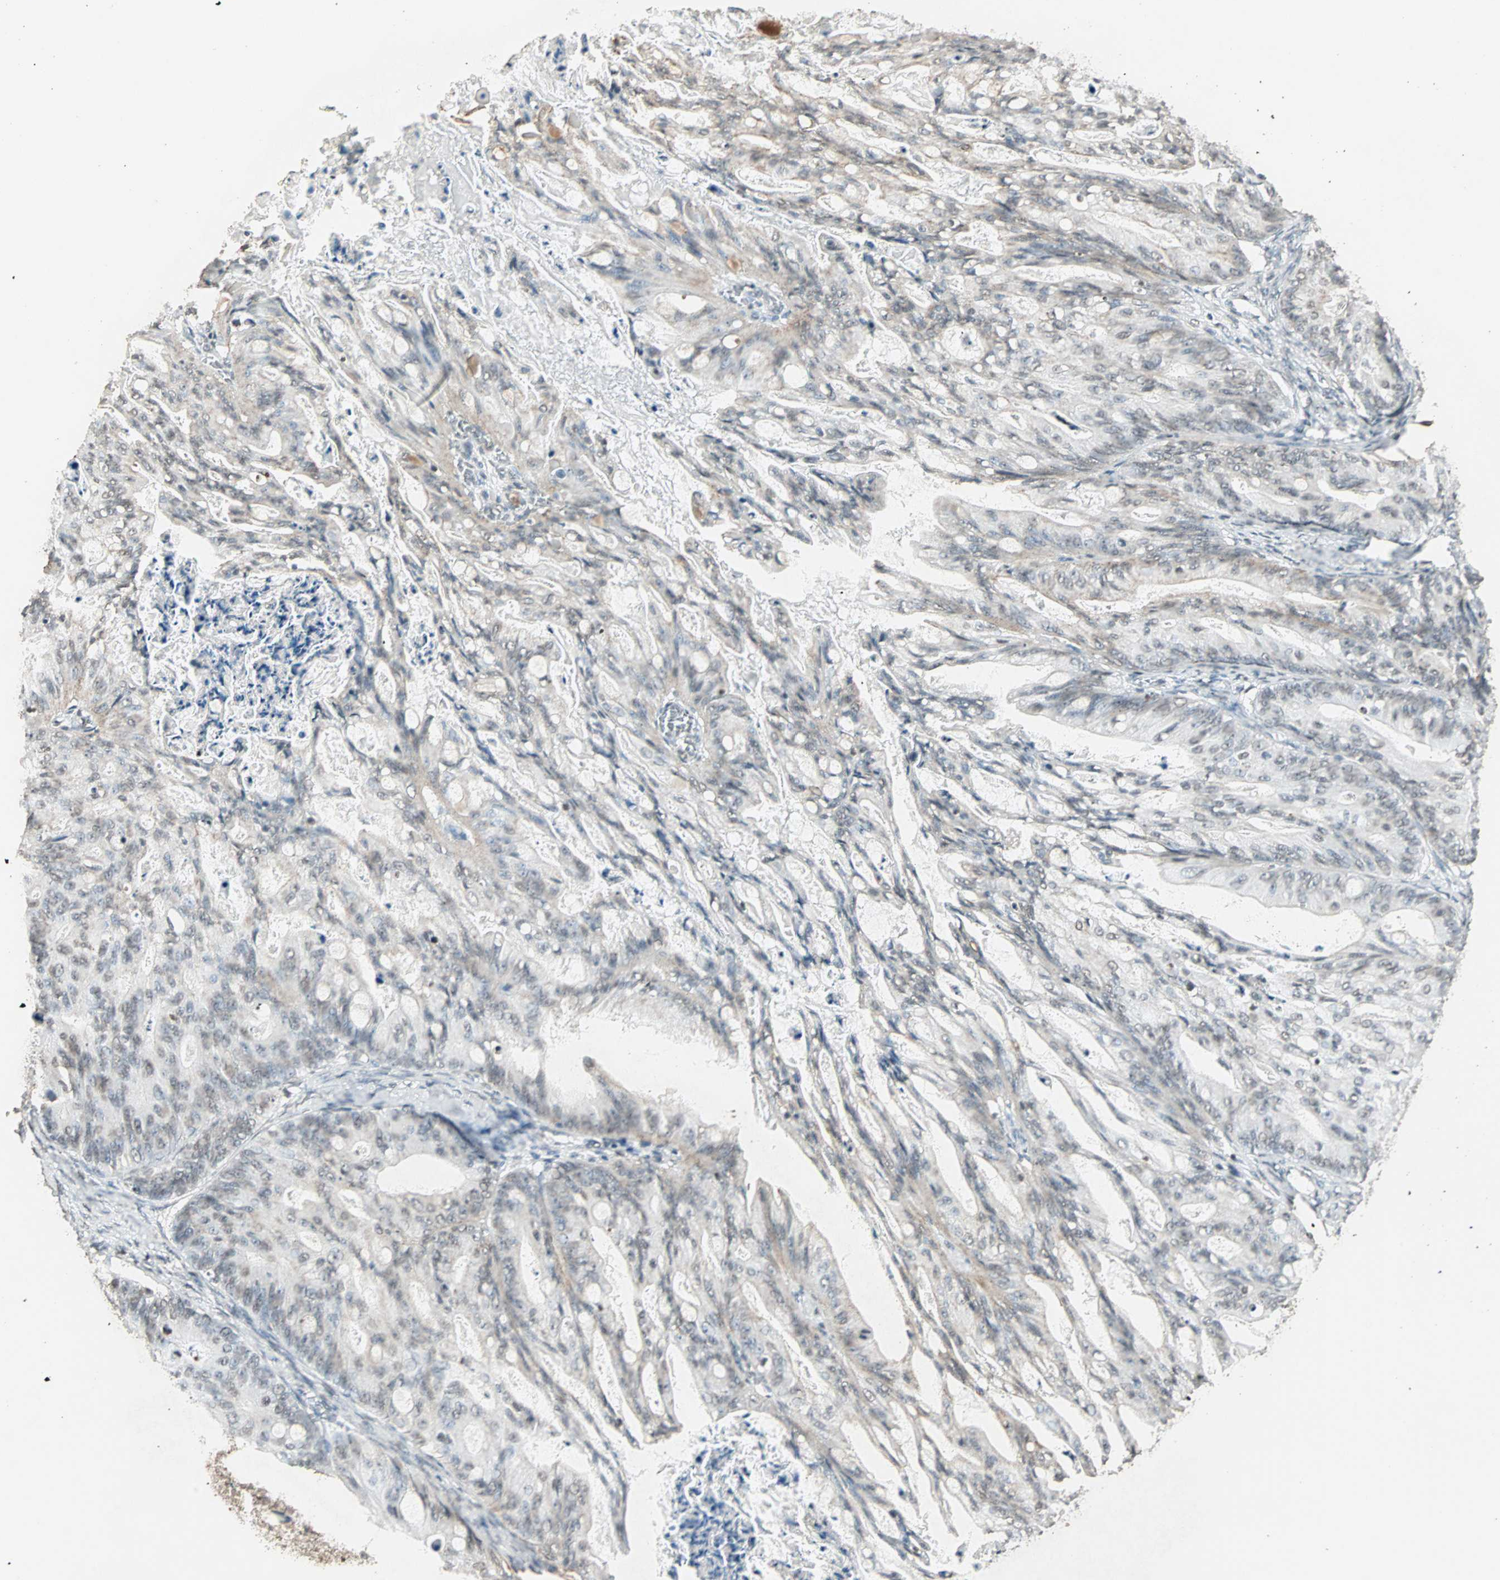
{"staining": {"intensity": "weak", "quantity": "25%-75%", "location": "cytoplasmic/membranous"}, "tissue": "ovarian cancer", "cell_type": "Tumor cells", "image_type": "cancer", "snomed": [{"axis": "morphology", "description": "Cystadenocarcinoma, mucinous, NOS"}, {"axis": "topography", "description": "Ovary"}], "caption": "Tumor cells demonstrate weak cytoplasmic/membranous expression in approximately 25%-75% of cells in ovarian cancer (mucinous cystadenocarcinoma).", "gene": "PRELID1", "patient": {"sex": "female", "age": 37}}